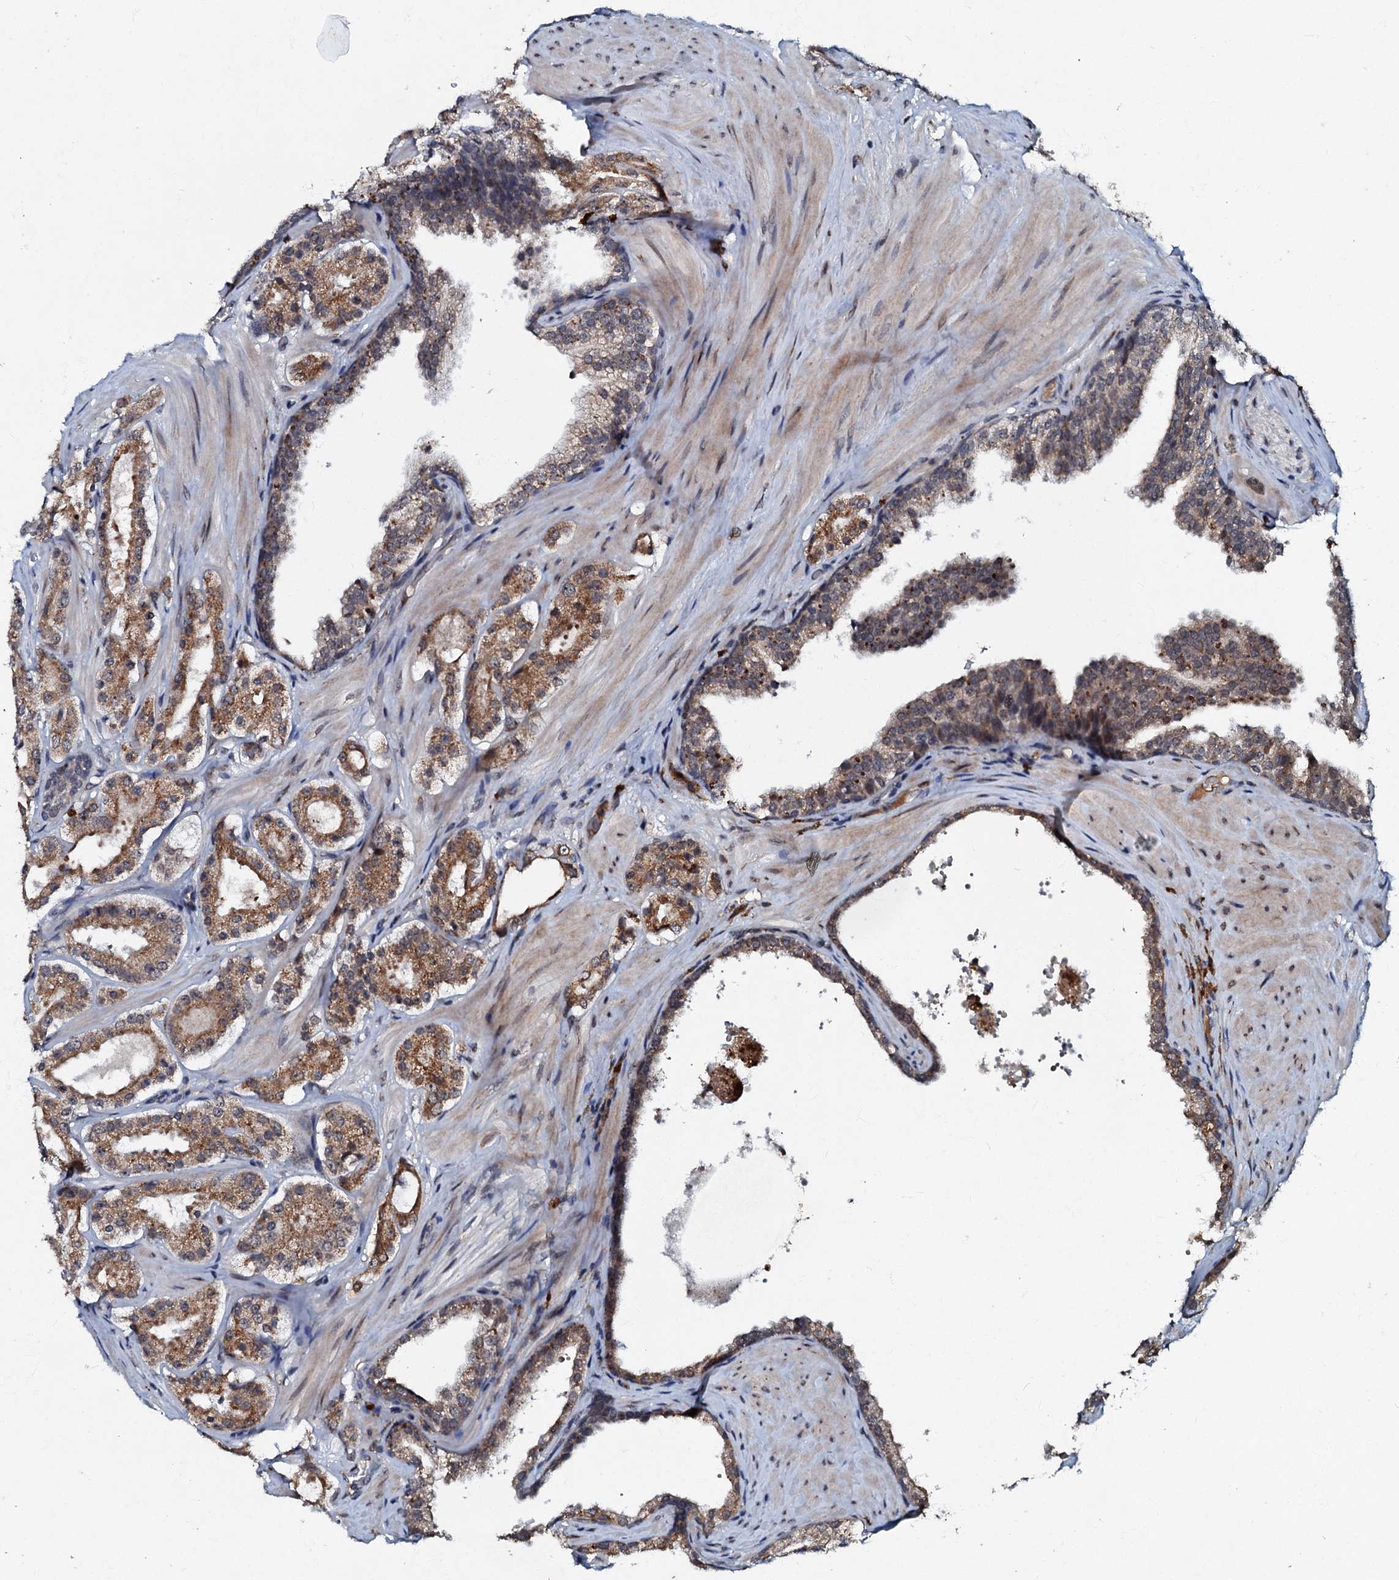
{"staining": {"intensity": "moderate", "quantity": ">75%", "location": "cytoplasmic/membranous"}, "tissue": "prostate cancer", "cell_type": "Tumor cells", "image_type": "cancer", "snomed": [{"axis": "morphology", "description": "Adenocarcinoma, High grade"}, {"axis": "topography", "description": "Prostate"}], "caption": "High-power microscopy captured an immunohistochemistry histopathology image of prostate cancer, revealing moderate cytoplasmic/membranous staining in about >75% of tumor cells.", "gene": "C18orf32", "patient": {"sex": "male", "age": 65}}